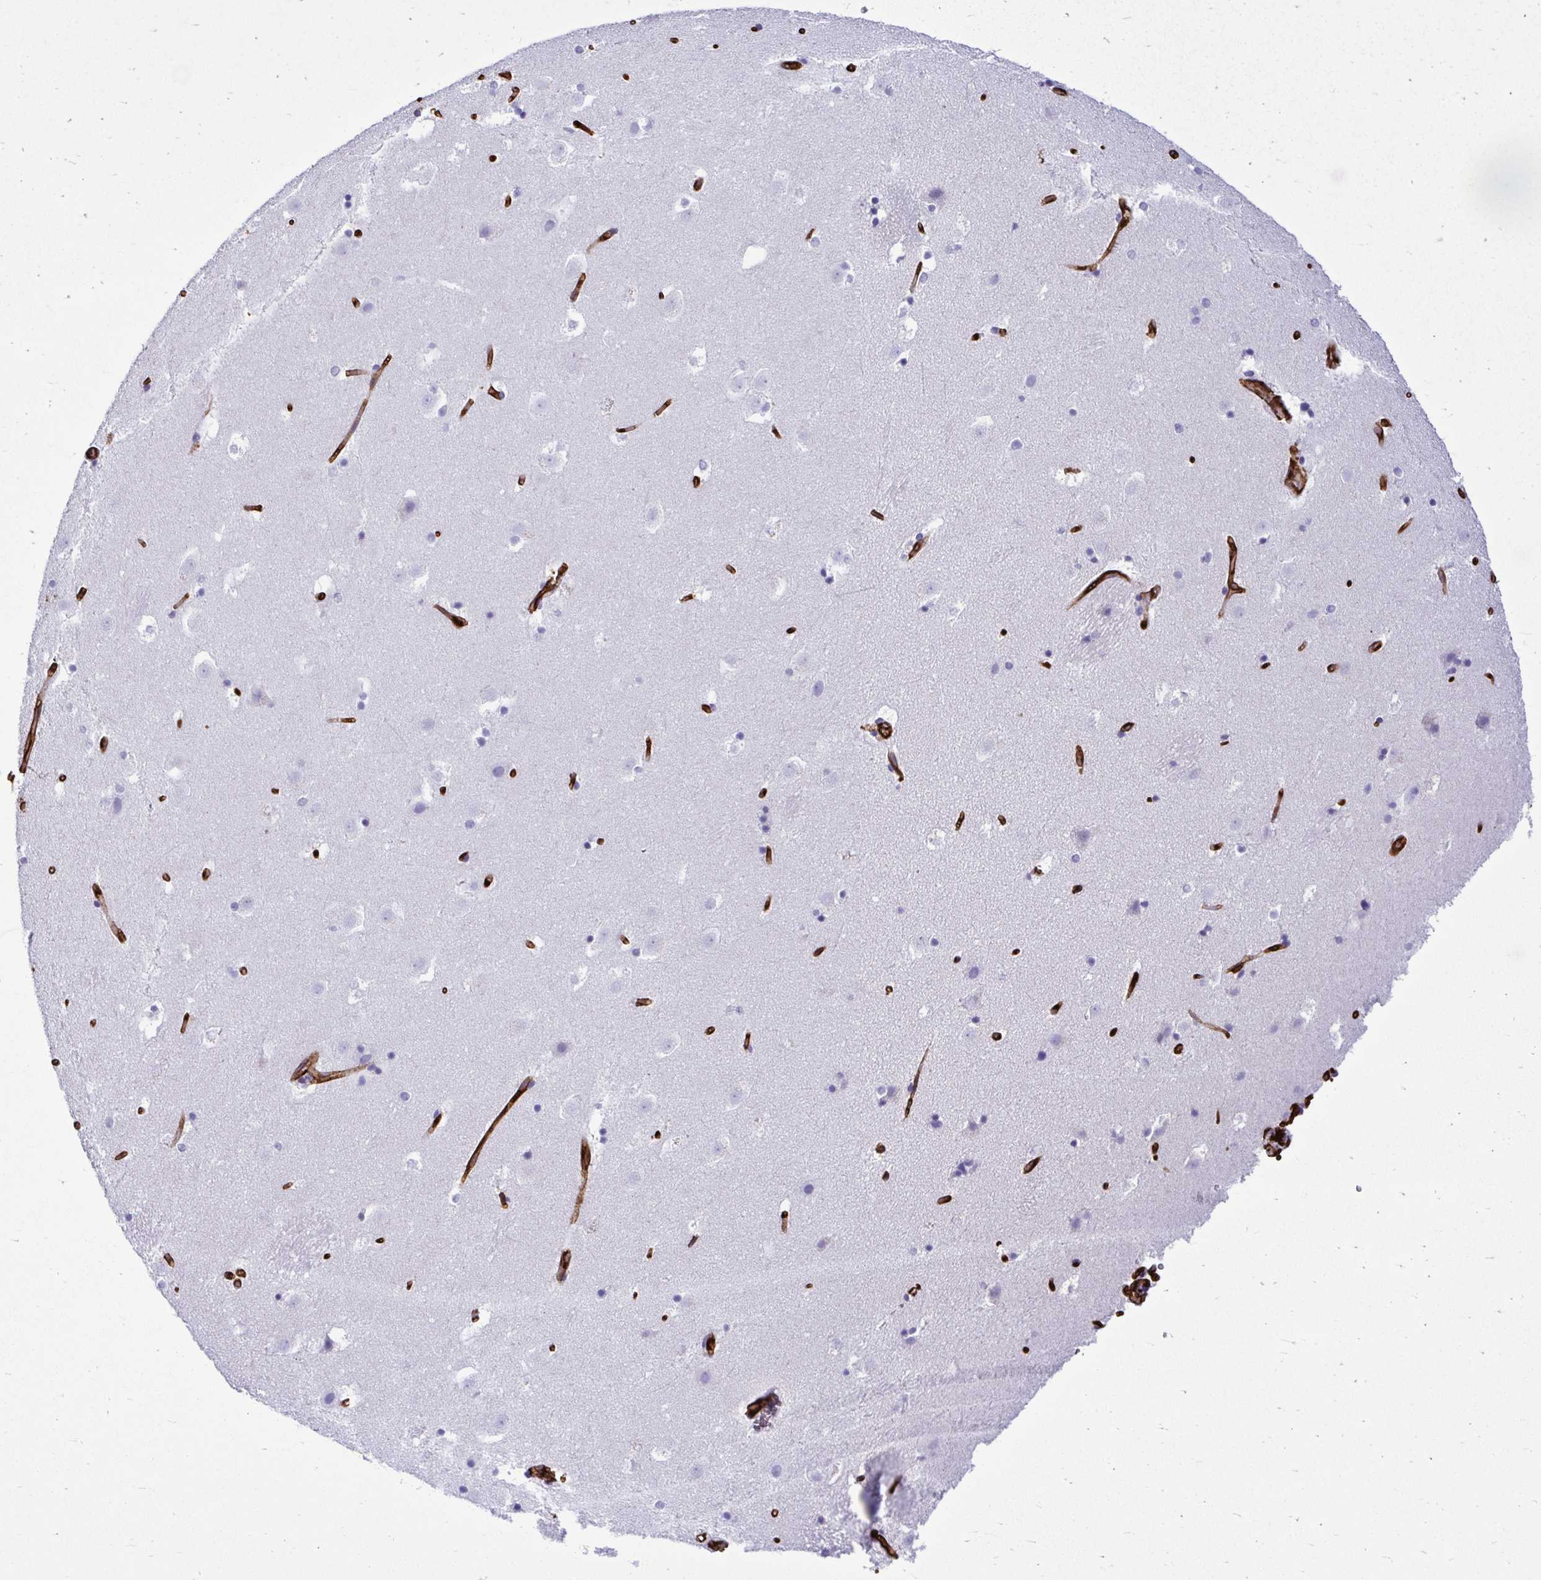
{"staining": {"intensity": "negative", "quantity": "none", "location": "none"}, "tissue": "caudate", "cell_type": "Glial cells", "image_type": "normal", "snomed": [{"axis": "morphology", "description": "Normal tissue, NOS"}, {"axis": "topography", "description": "Lateral ventricle wall"}], "caption": "Immunohistochemical staining of normal human caudate reveals no significant positivity in glial cells. Nuclei are stained in blue.", "gene": "ABCG2", "patient": {"sex": "male", "age": 37}}